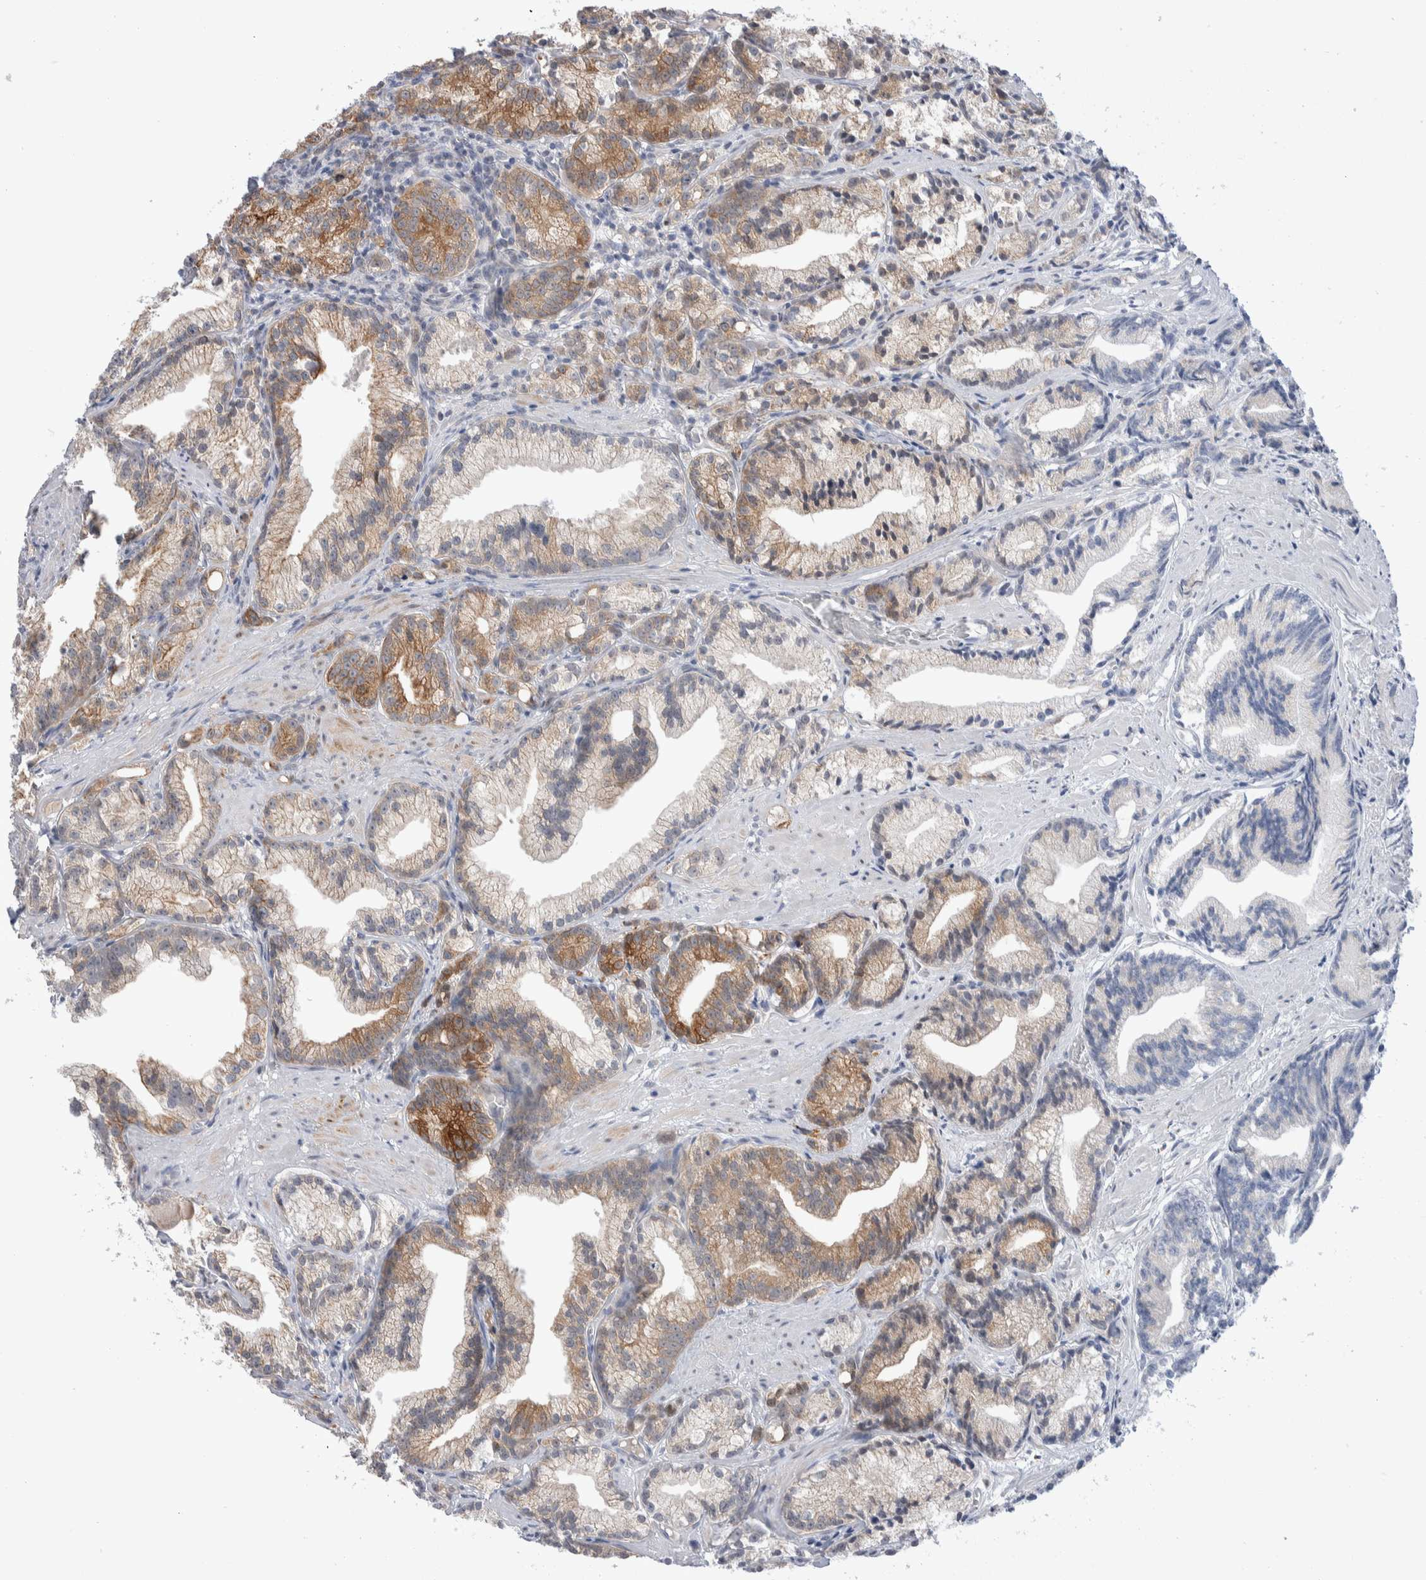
{"staining": {"intensity": "moderate", "quantity": "25%-75%", "location": "cytoplasmic/membranous"}, "tissue": "prostate cancer", "cell_type": "Tumor cells", "image_type": "cancer", "snomed": [{"axis": "morphology", "description": "Adenocarcinoma, Low grade"}, {"axis": "topography", "description": "Prostate"}], "caption": "Protein expression analysis of prostate low-grade adenocarcinoma displays moderate cytoplasmic/membranous expression in approximately 25%-75% of tumor cells.", "gene": "C1orf112", "patient": {"sex": "male", "age": 89}}